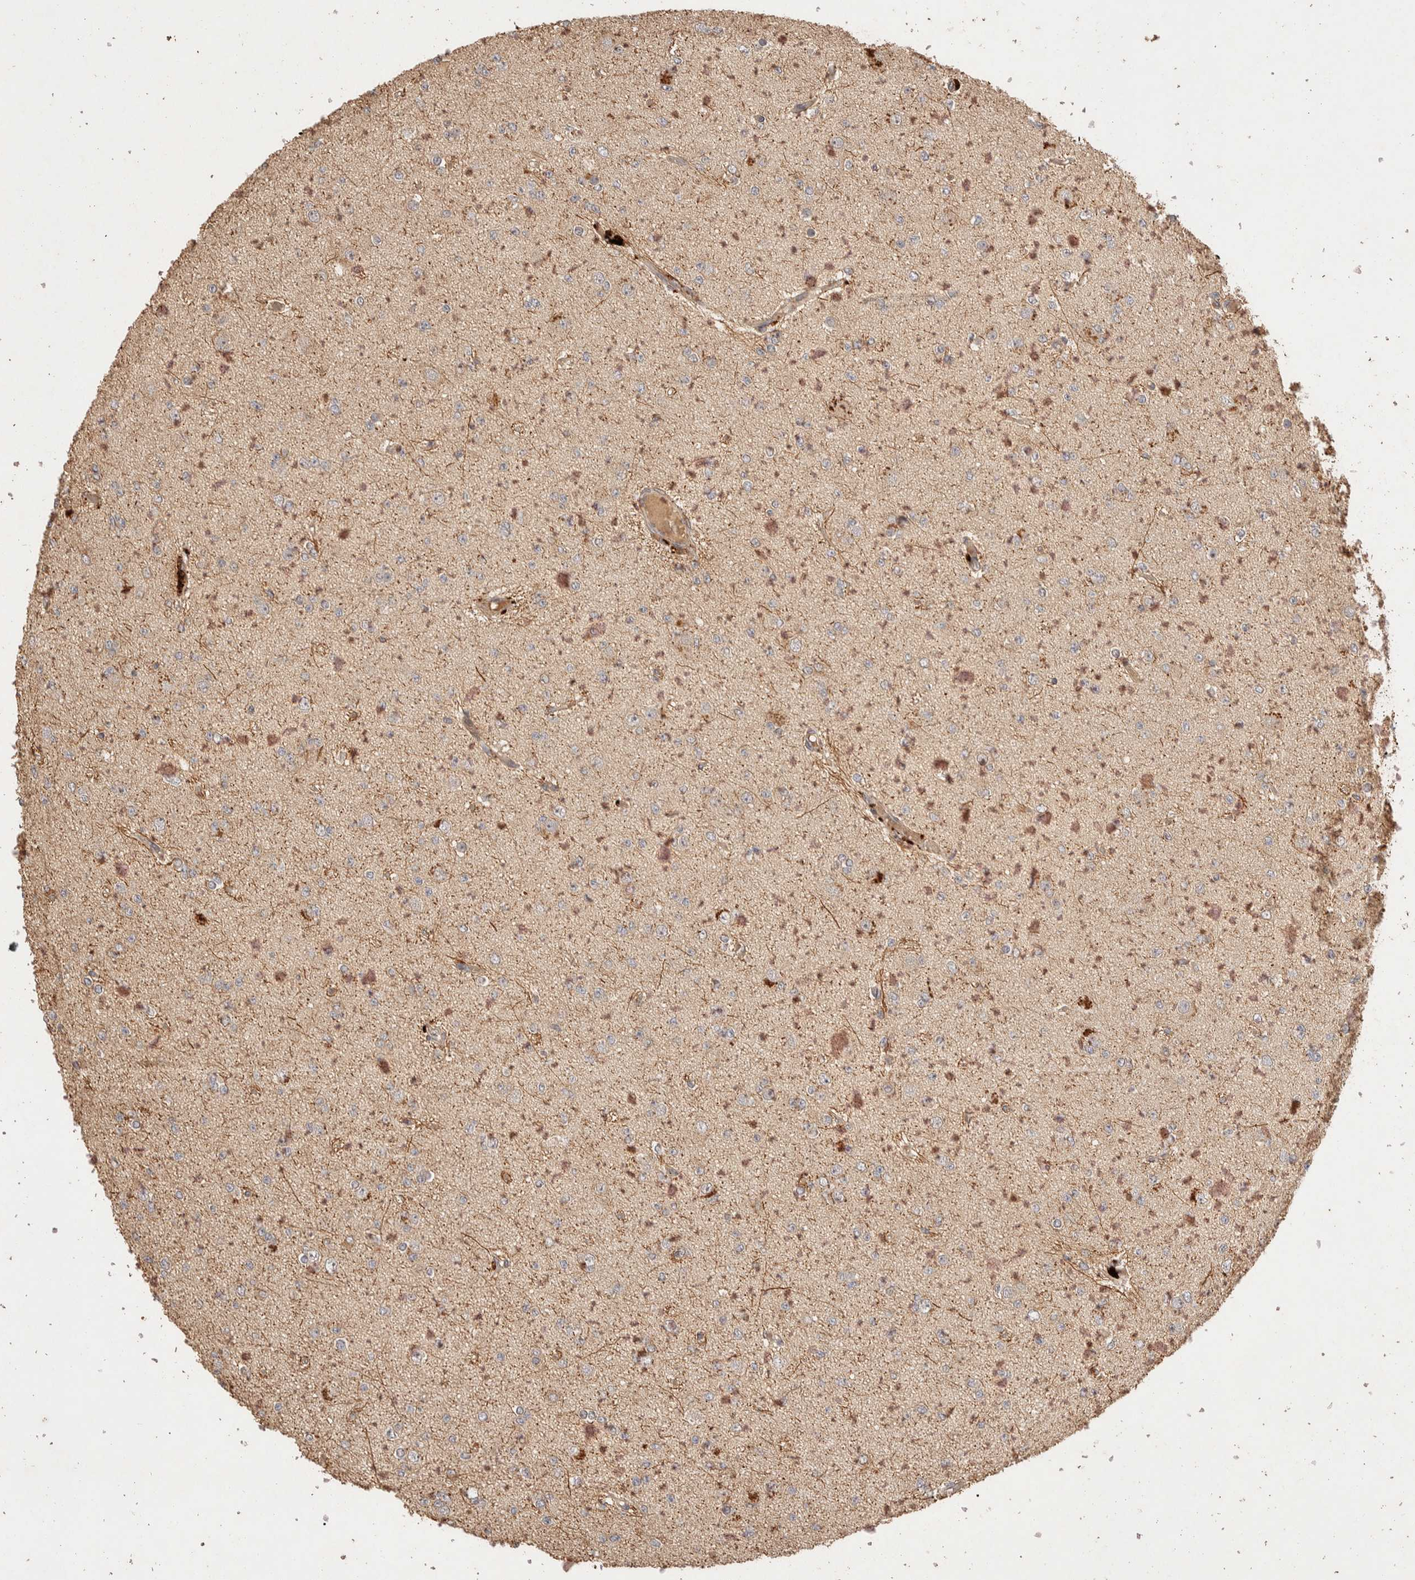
{"staining": {"intensity": "moderate", "quantity": "<25%", "location": "cytoplasmic/membranous"}, "tissue": "glioma", "cell_type": "Tumor cells", "image_type": "cancer", "snomed": [{"axis": "morphology", "description": "Glioma, malignant, Low grade"}, {"axis": "topography", "description": "Brain"}], "caption": "Glioma stained with a protein marker shows moderate staining in tumor cells.", "gene": "NSMAF", "patient": {"sex": "female", "age": 22}}